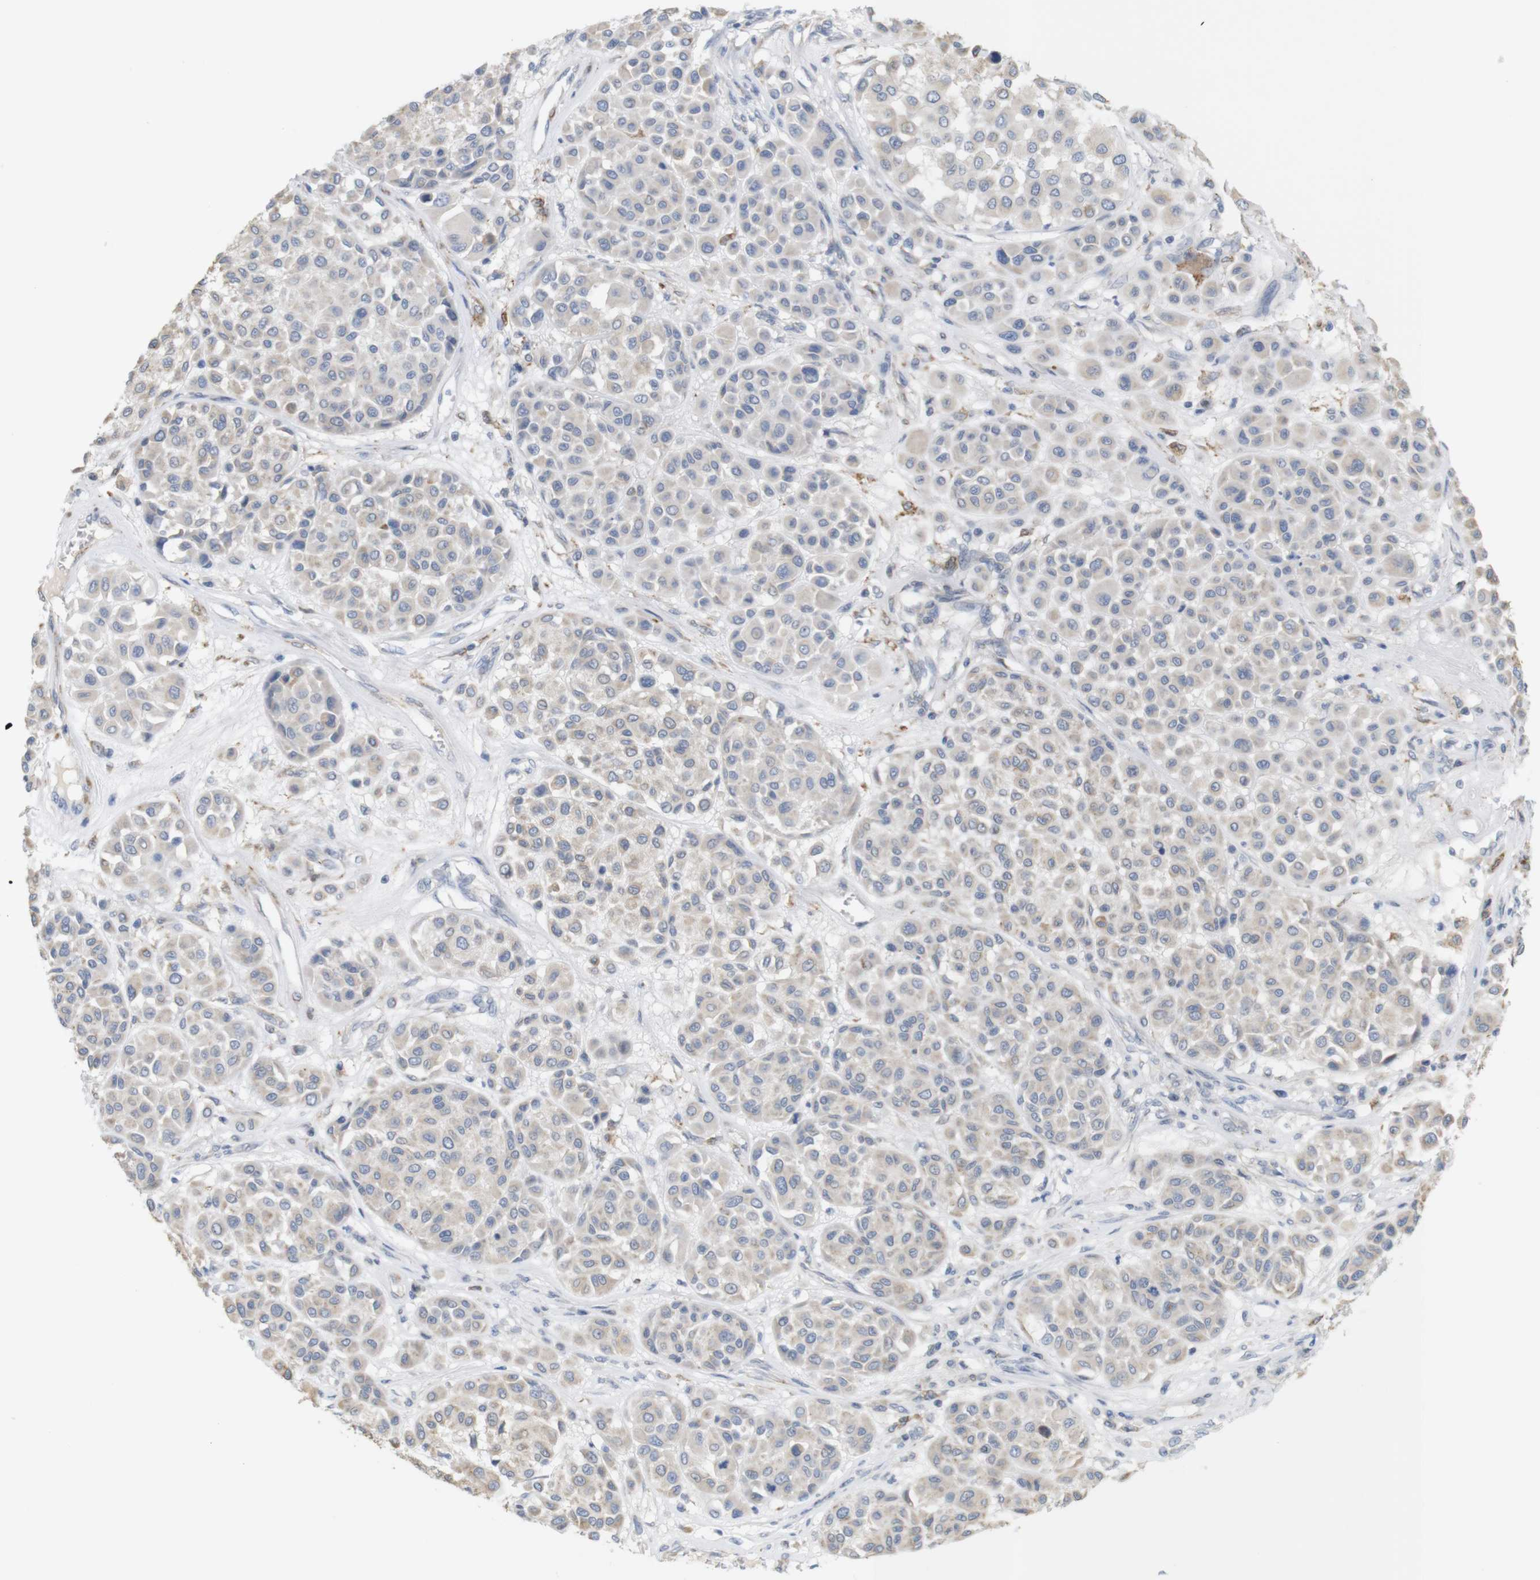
{"staining": {"intensity": "weak", "quantity": "<25%", "location": "cytoplasmic/membranous"}, "tissue": "melanoma", "cell_type": "Tumor cells", "image_type": "cancer", "snomed": [{"axis": "morphology", "description": "Malignant melanoma, Metastatic site"}, {"axis": "topography", "description": "Soft tissue"}], "caption": "IHC of melanoma exhibits no positivity in tumor cells.", "gene": "ITPR1", "patient": {"sex": "male", "age": 41}}